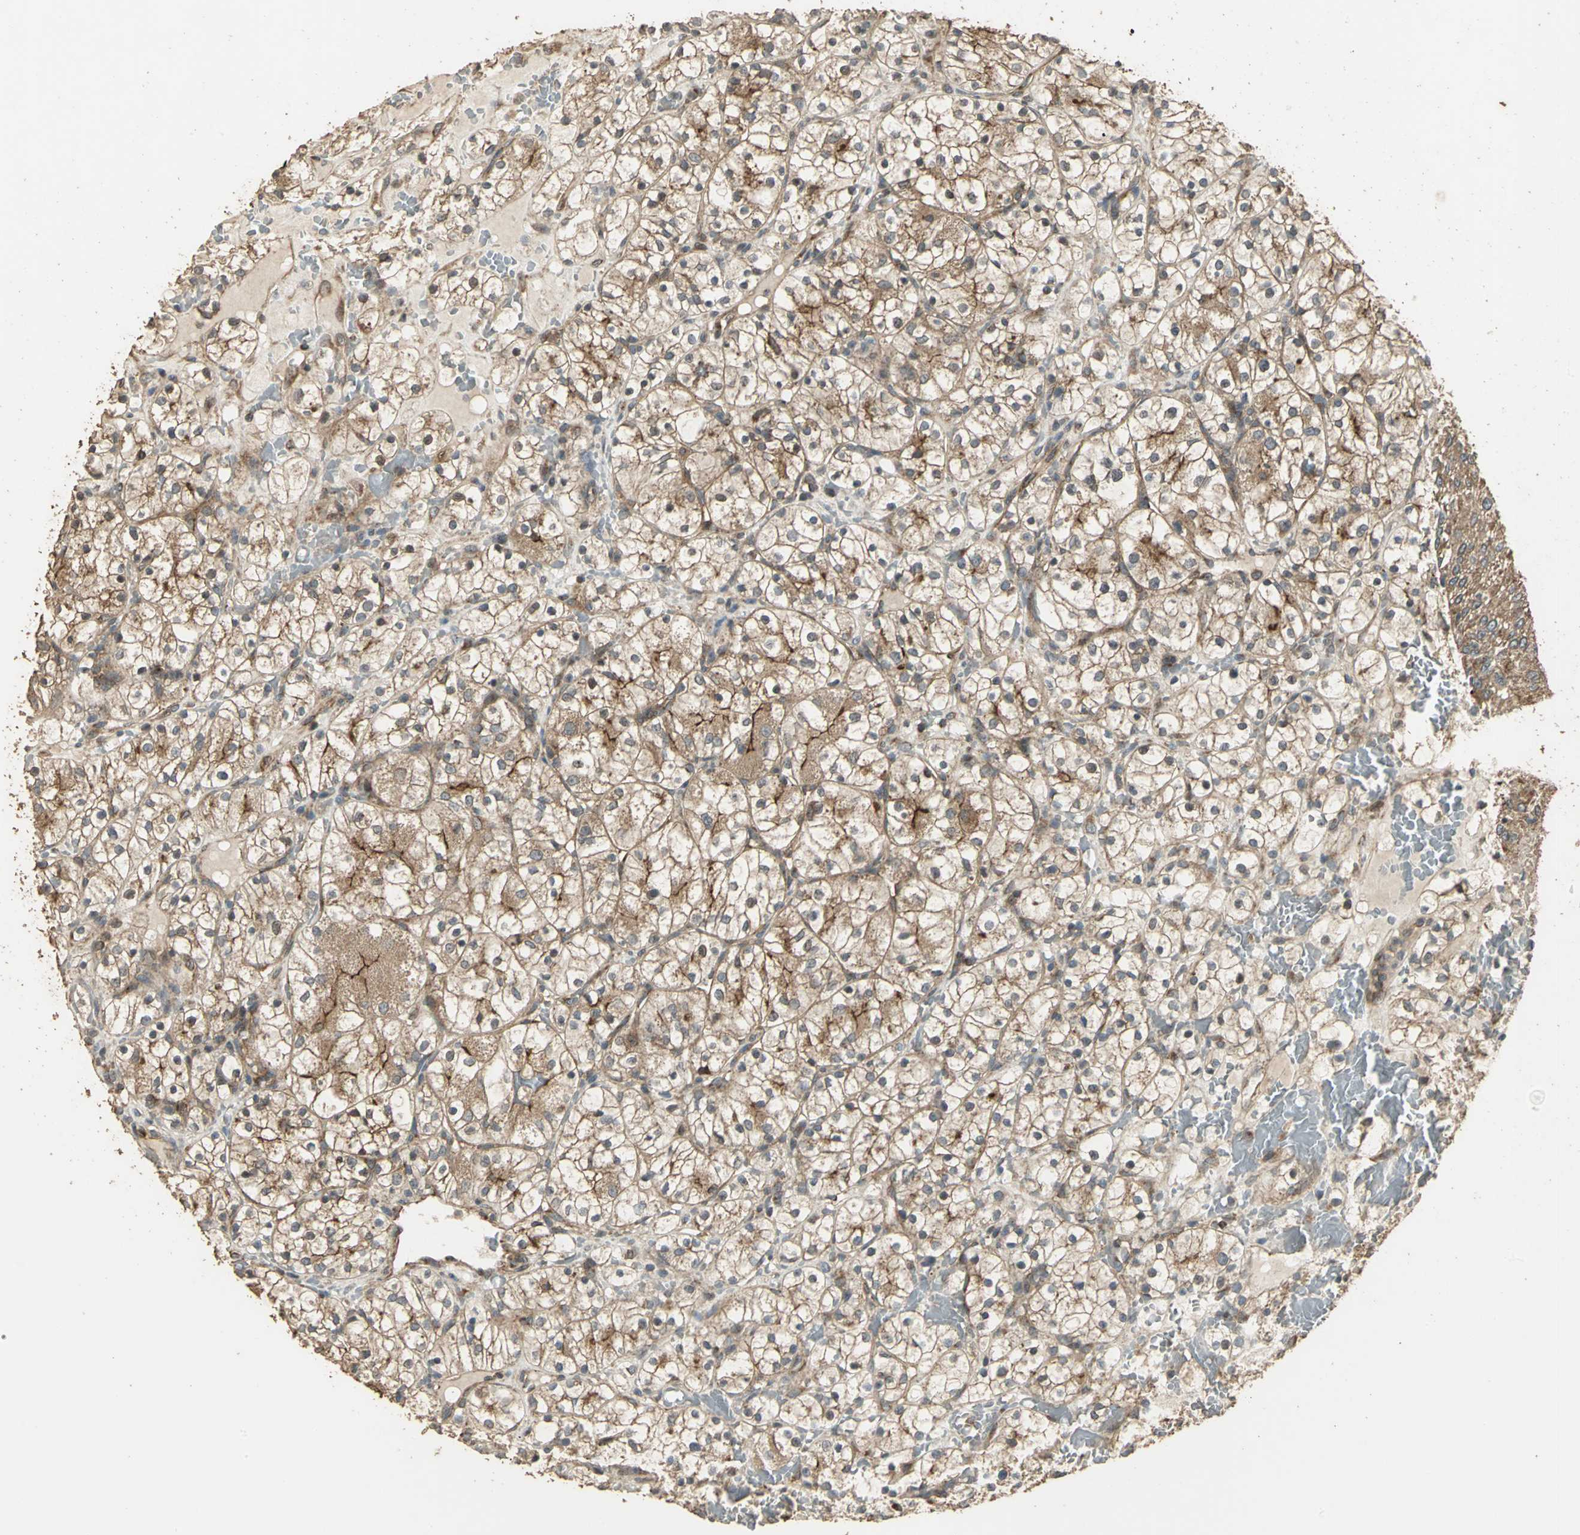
{"staining": {"intensity": "moderate", "quantity": ">75%", "location": "cytoplasmic/membranous"}, "tissue": "renal cancer", "cell_type": "Tumor cells", "image_type": "cancer", "snomed": [{"axis": "morphology", "description": "Adenocarcinoma, NOS"}, {"axis": "topography", "description": "Kidney"}], "caption": "Immunohistochemistry (IHC) (DAB (3,3'-diaminobenzidine)) staining of human renal cancer reveals moderate cytoplasmic/membranous protein positivity in about >75% of tumor cells. (DAB (3,3'-diaminobenzidine) IHC with brightfield microscopy, high magnification).", "gene": "KANK1", "patient": {"sex": "female", "age": 60}}